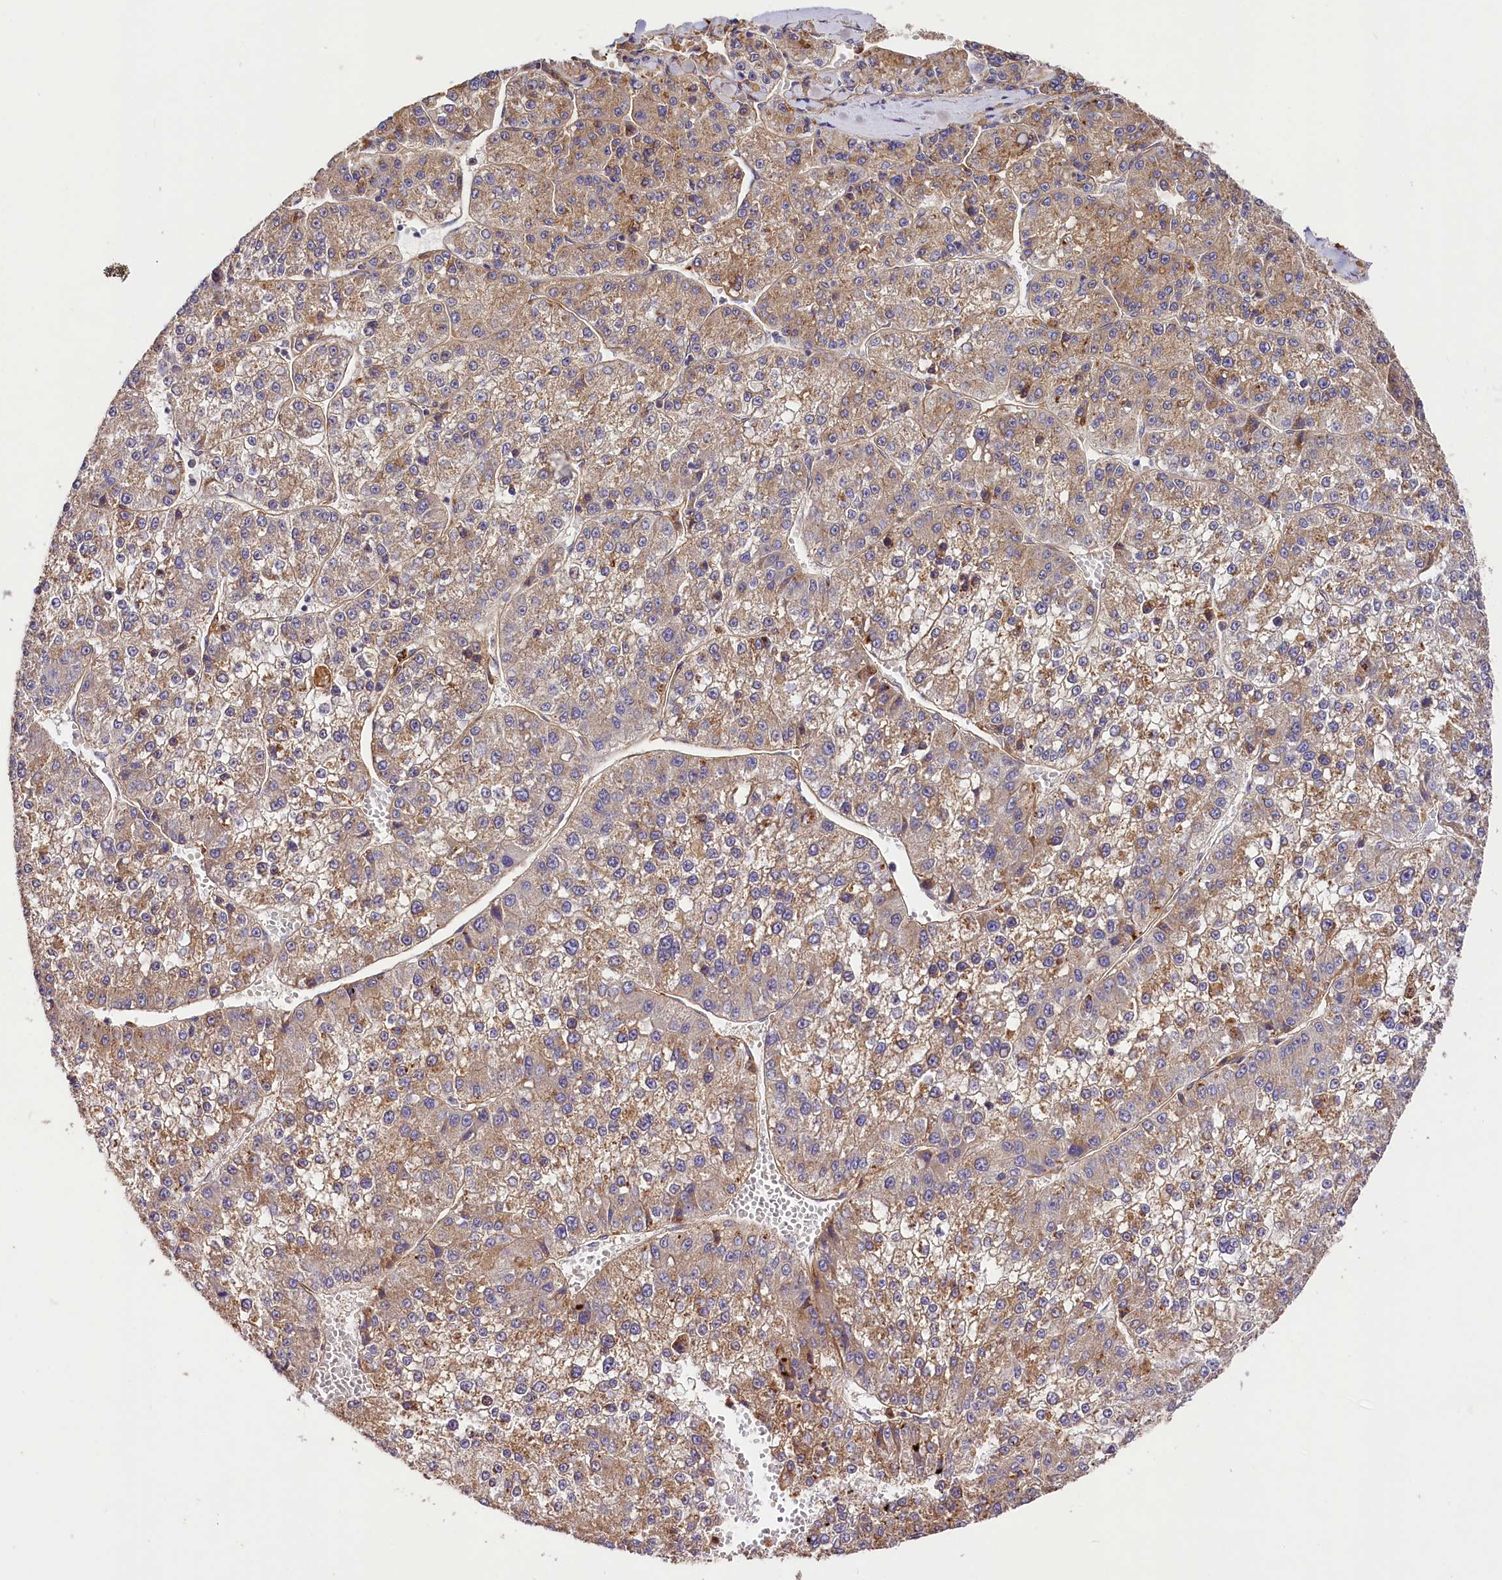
{"staining": {"intensity": "weak", "quantity": "25%-75%", "location": "cytoplasmic/membranous"}, "tissue": "liver cancer", "cell_type": "Tumor cells", "image_type": "cancer", "snomed": [{"axis": "morphology", "description": "Carcinoma, Hepatocellular, NOS"}, {"axis": "topography", "description": "Liver"}], "caption": "Human liver cancer (hepatocellular carcinoma) stained for a protein (brown) shows weak cytoplasmic/membranous positive positivity in approximately 25%-75% of tumor cells.", "gene": "CSAD", "patient": {"sex": "female", "age": 73}}